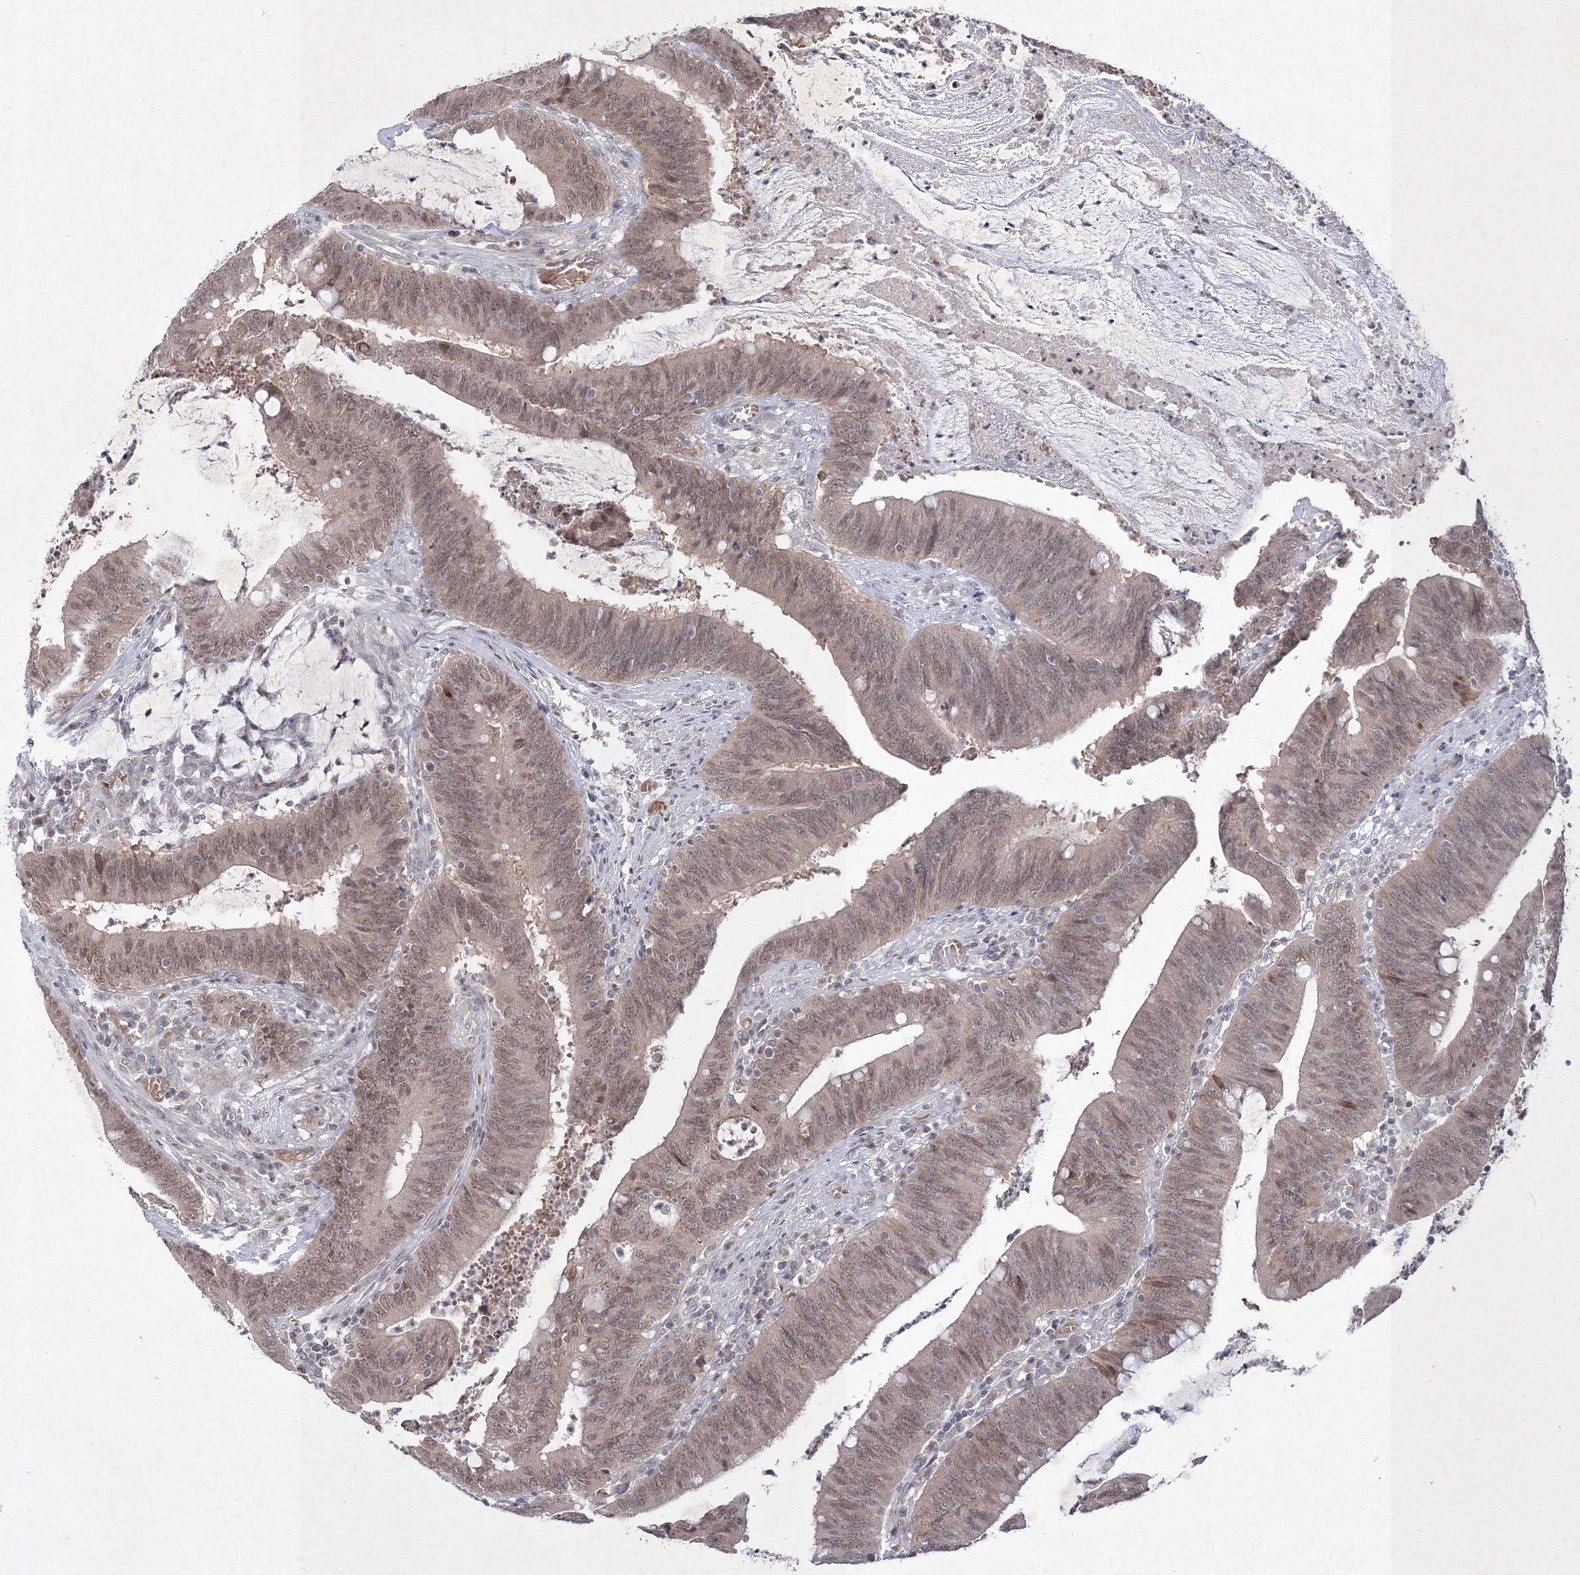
{"staining": {"intensity": "moderate", "quantity": ">75%", "location": "cytoplasmic/membranous,nuclear"}, "tissue": "colorectal cancer", "cell_type": "Tumor cells", "image_type": "cancer", "snomed": [{"axis": "morphology", "description": "Adenocarcinoma, NOS"}, {"axis": "topography", "description": "Rectum"}], "caption": "Immunohistochemical staining of human colorectal adenocarcinoma demonstrates medium levels of moderate cytoplasmic/membranous and nuclear staining in approximately >75% of tumor cells.", "gene": "NXPE3", "patient": {"sex": "female", "age": 66}}